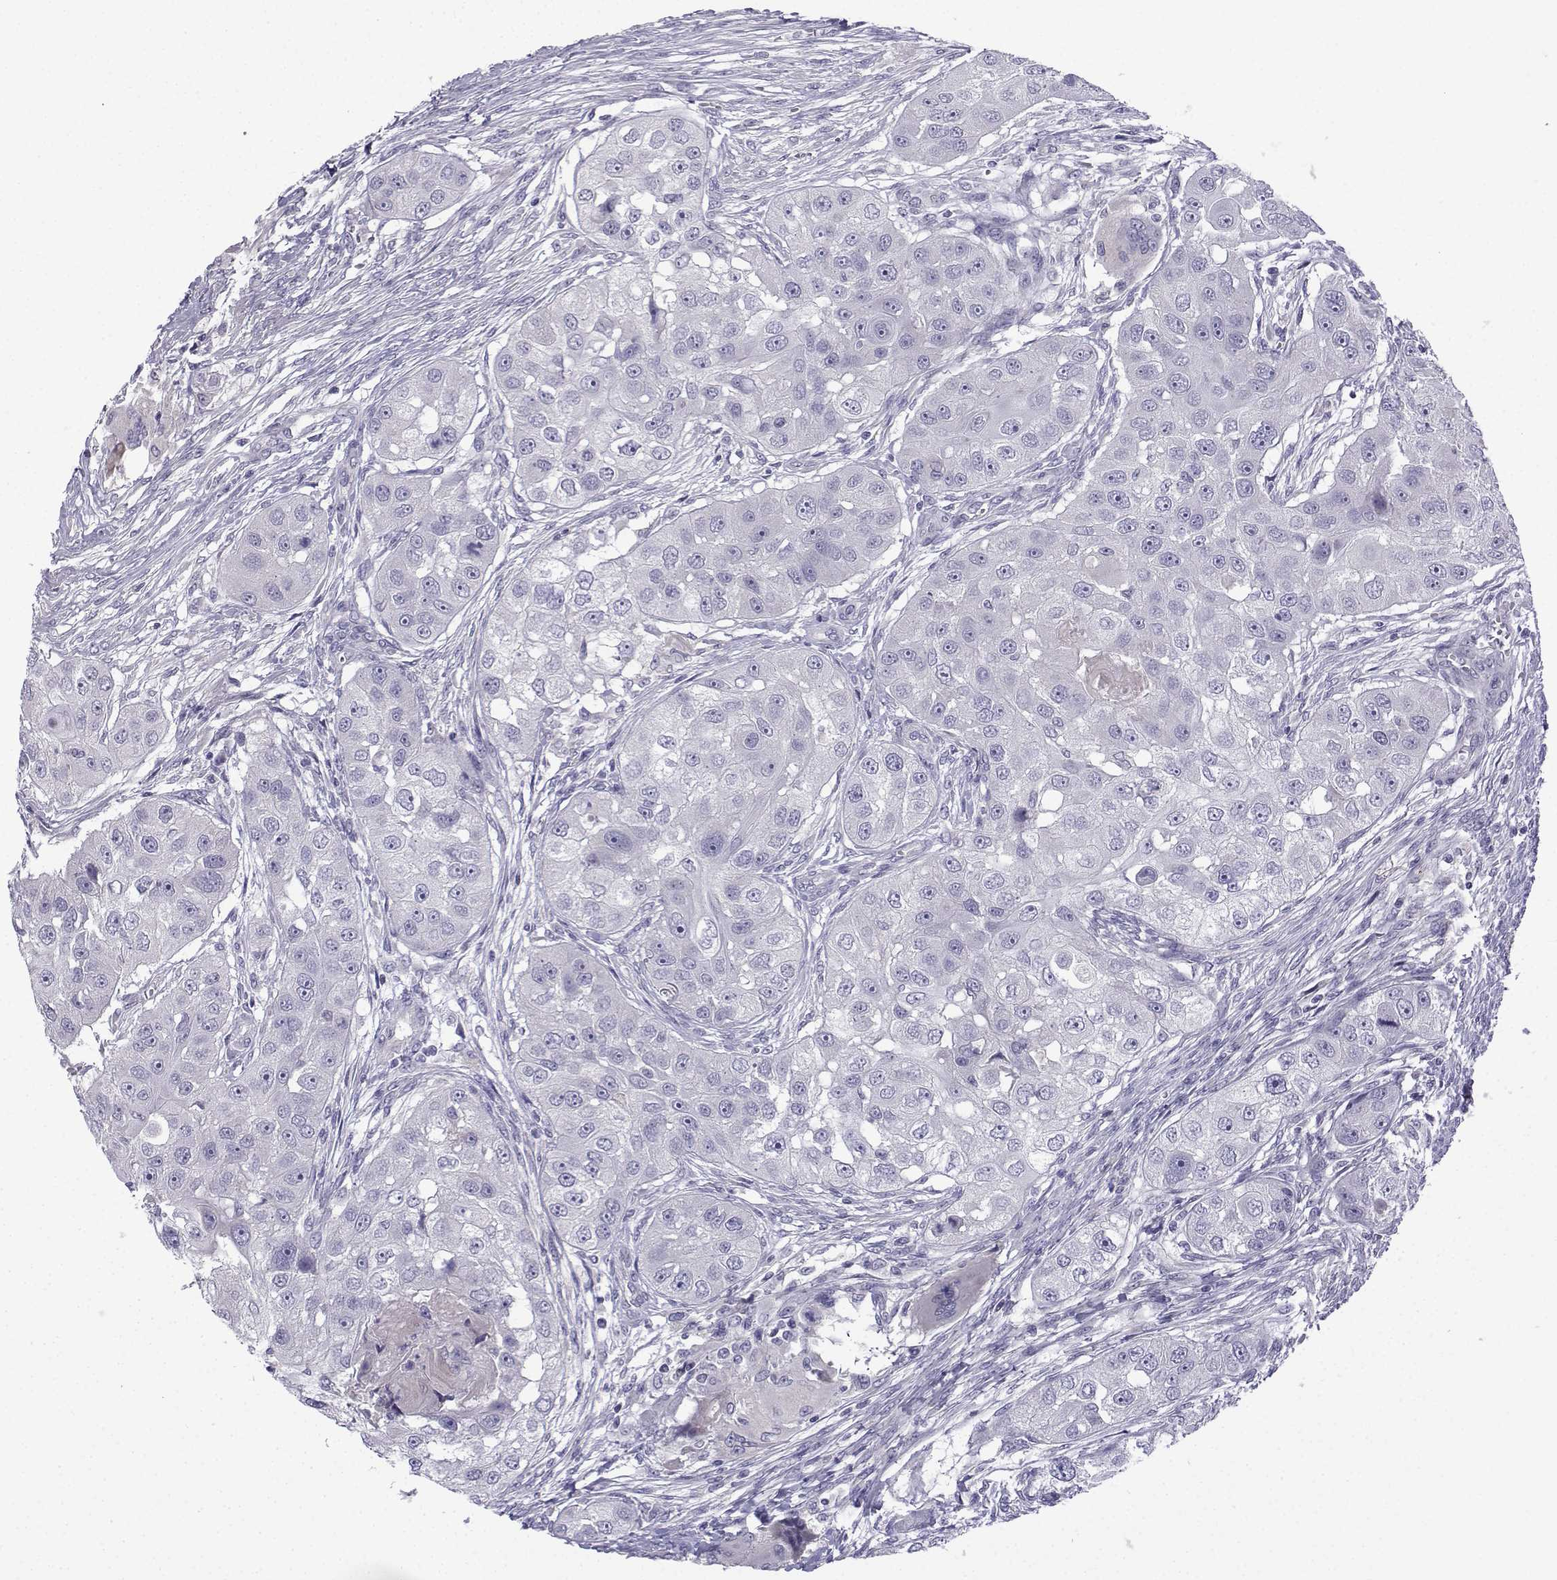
{"staining": {"intensity": "negative", "quantity": "none", "location": "none"}, "tissue": "head and neck cancer", "cell_type": "Tumor cells", "image_type": "cancer", "snomed": [{"axis": "morphology", "description": "Squamous cell carcinoma, NOS"}, {"axis": "topography", "description": "Head-Neck"}], "caption": "Human squamous cell carcinoma (head and neck) stained for a protein using IHC demonstrates no positivity in tumor cells.", "gene": "SPACA7", "patient": {"sex": "male", "age": 51}}